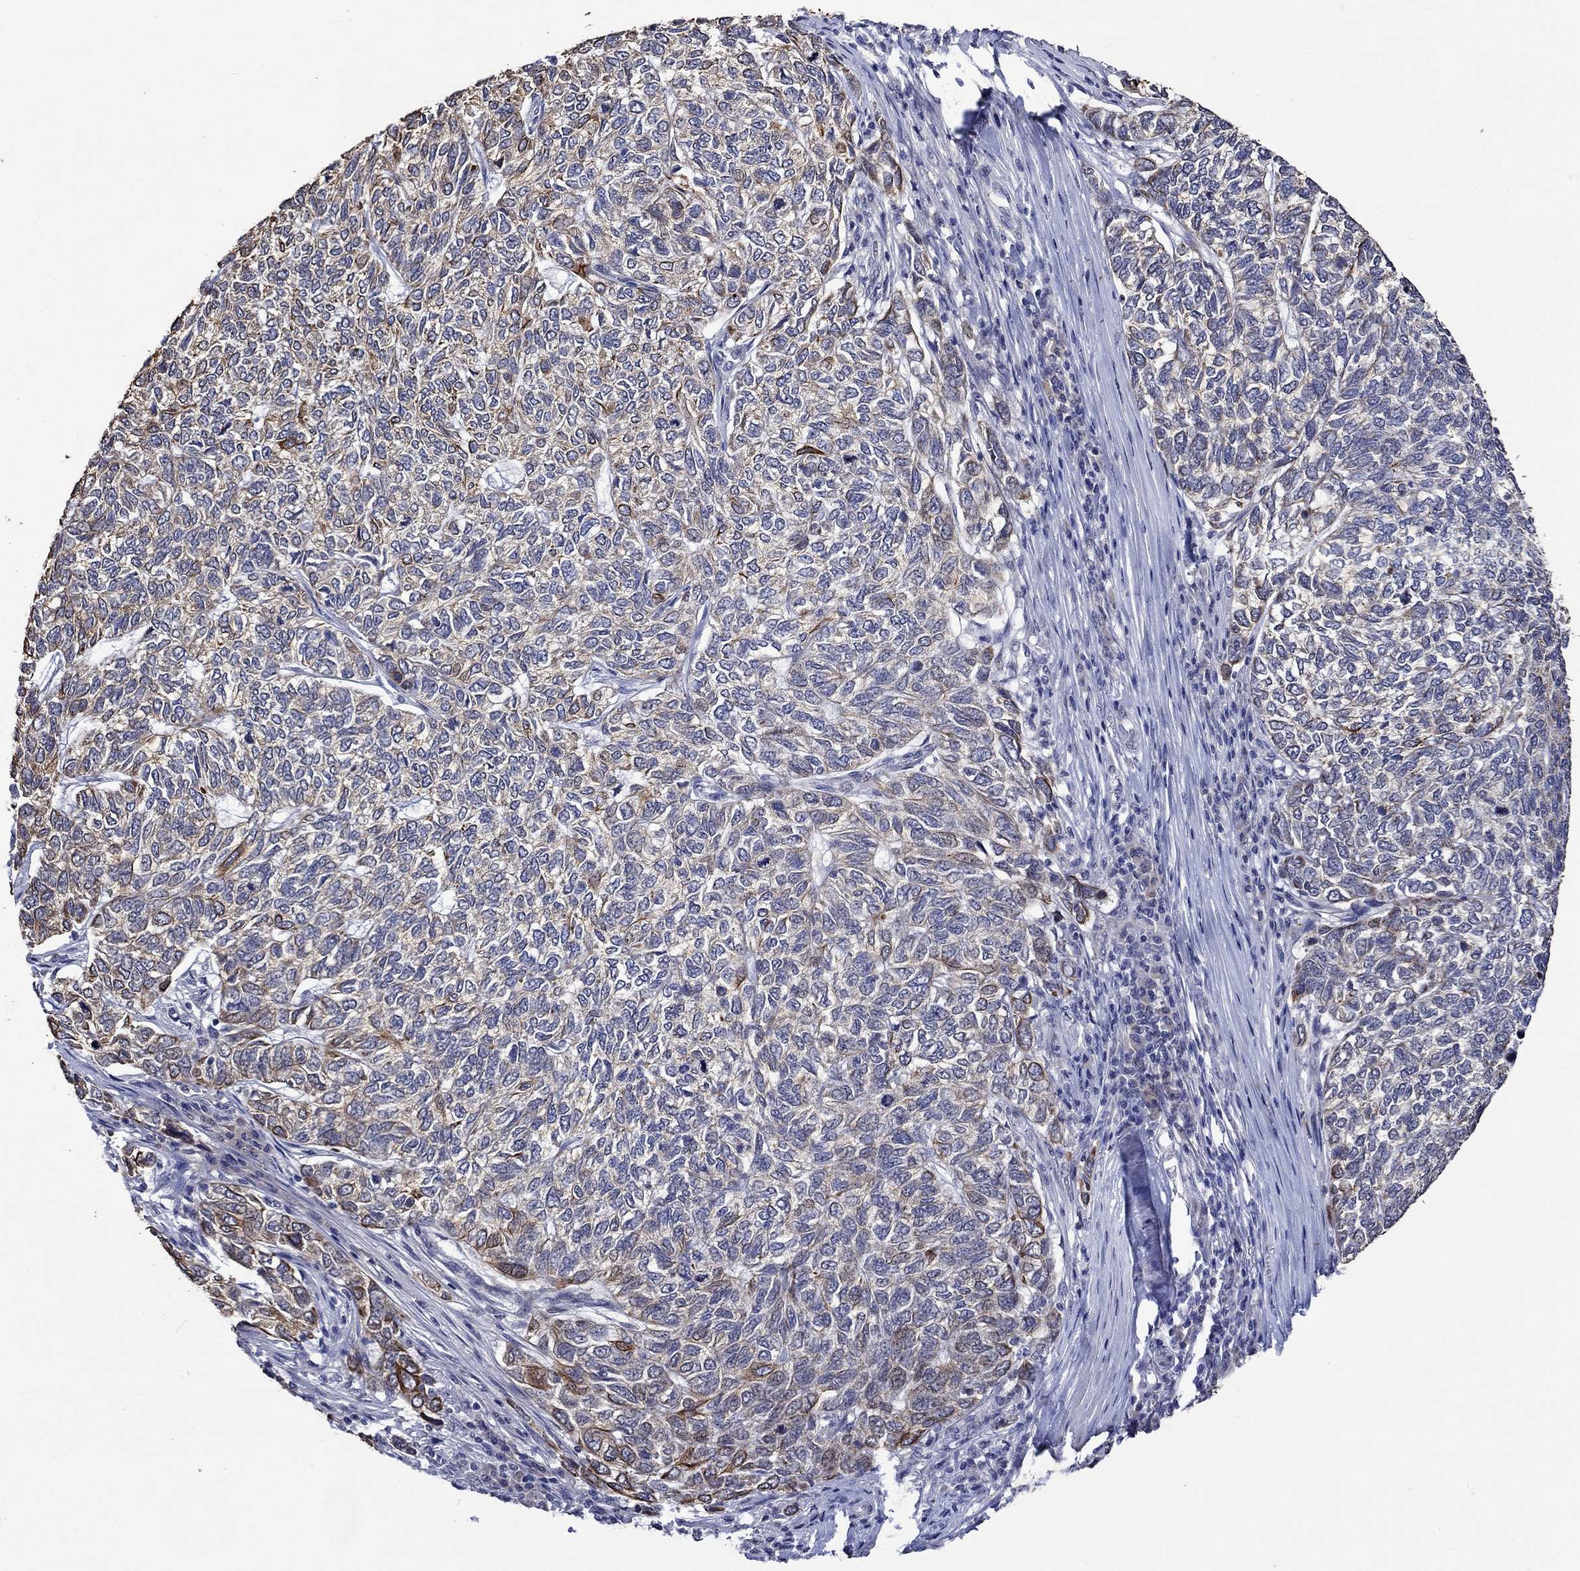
{"staining": {"intensity": "strong", "quantity": "<25%", "location": "cytoplasmic/membranous"}, "tissue": "skin cancer", "cell_type": "Tumor cells", "image_type": "cancer", "snomed": [{"axis": "morphology", "description": "Basal cell carcinoma"}, {"axis": "topography", "description": "Skin"}], "caption": "Brown immunohistochemical staining in skin cancer (basal cell carcinoma) demonstrates strong cytoplasmic/membranous expression in about <25% of tumor cells.", "gene": "DDX3Y", "patient": {"sex": "female", "age": 65}}